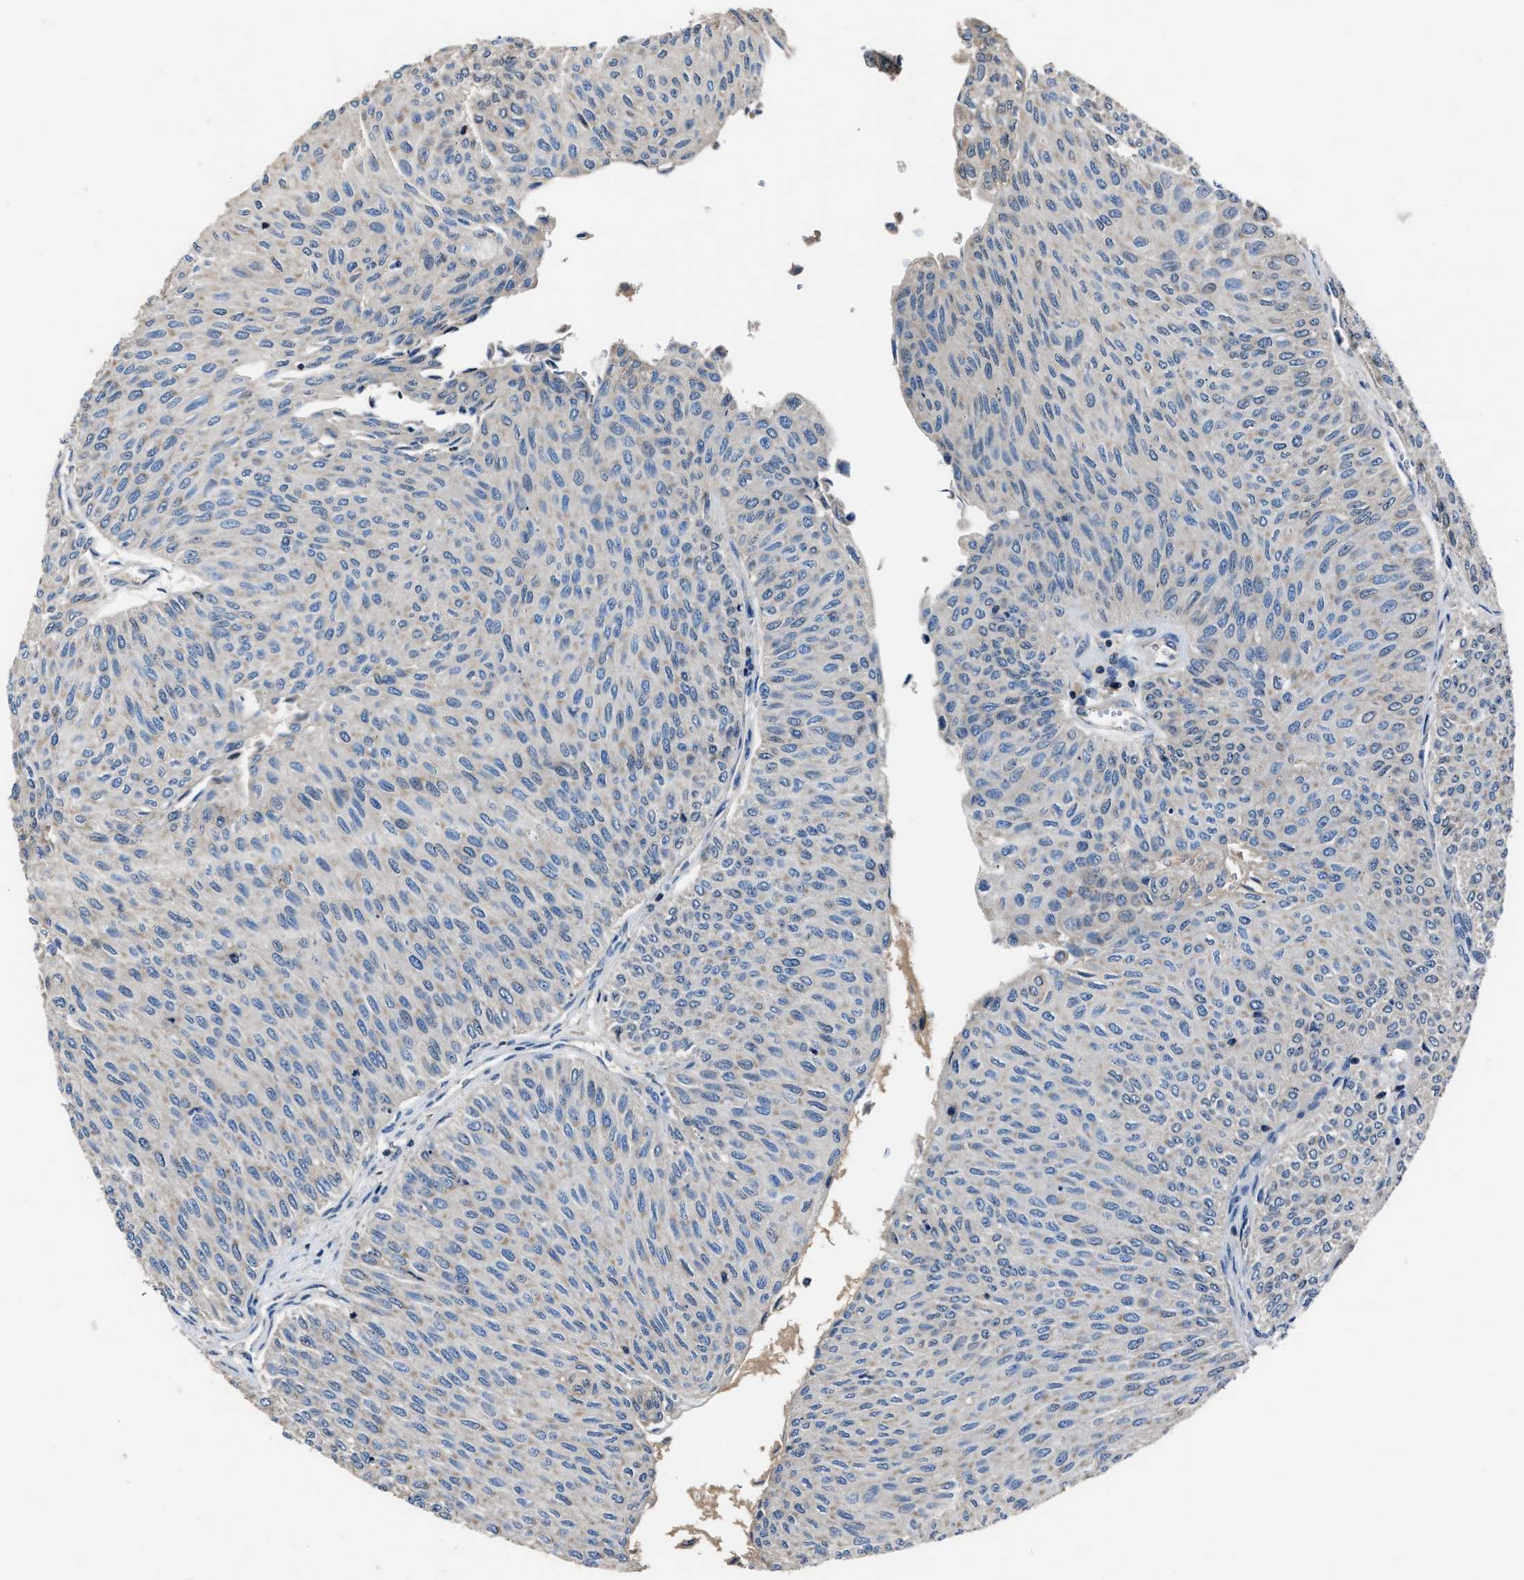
{"staining": {"intensity": "weak", "quantity": "<25%", "location": "cytoplasmic/membranous"}, "tissue": "urothelial cancer", "cell_type": "Tumor cells", "image_type": "cancer", "snomed": [{"axis": "morphology", "description": "Urothelial carcinoma, Low grade"}, {"axis": "topography", "description": "Urinary bladder"}], "caption": "Low-grade urothelial carcinoma was stained to show a protein in brown. There is no significant expression in tumor cells.", "gene": "TNRC18", "patient": {"sex": "male", "age": 78}}